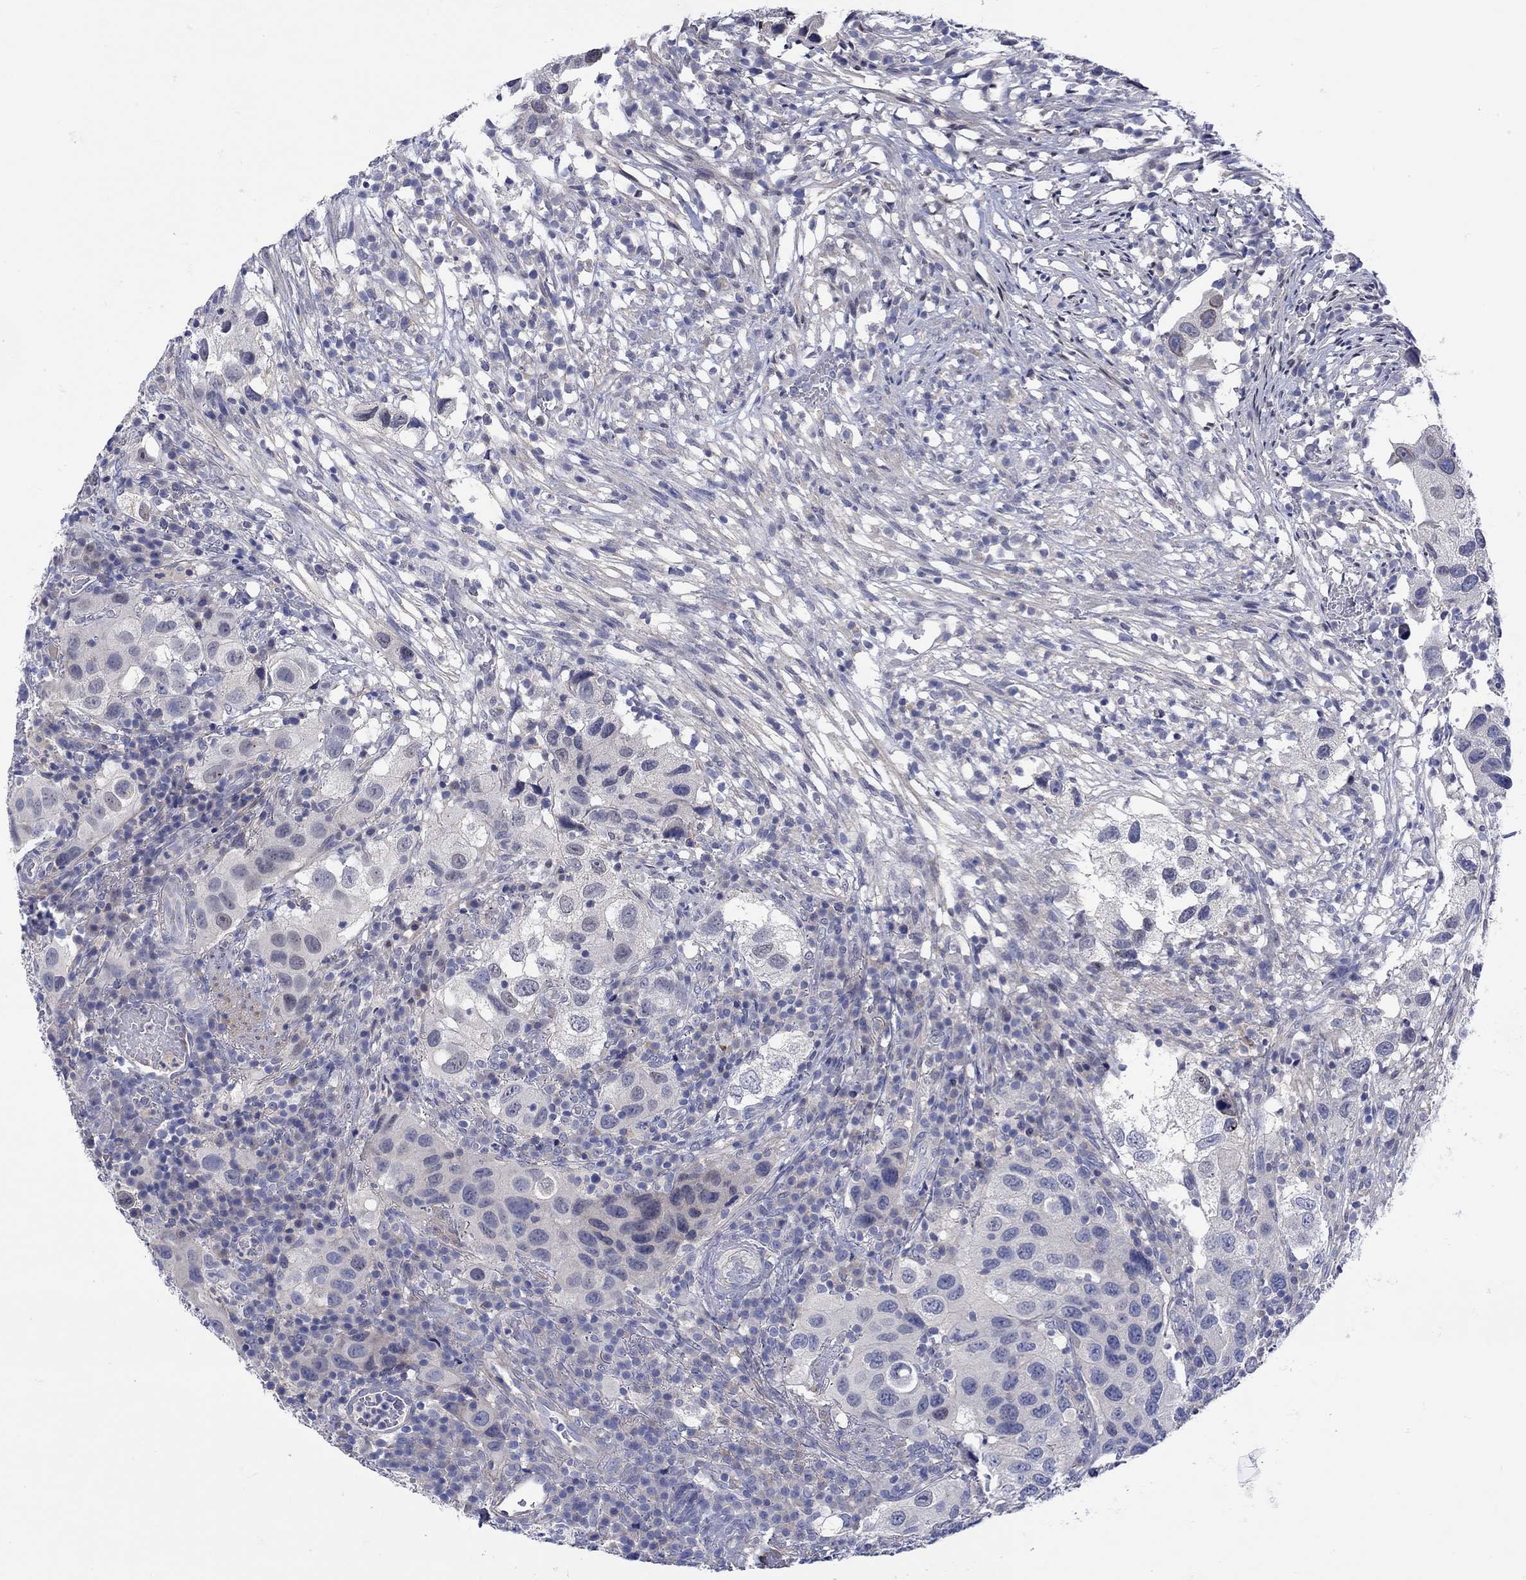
{"staining": {"intensity": "negative", "quantity": "none", "location": "none"}, "tissue": "urothelial cancer", "cell_type": "Tumor cells", "image_type": "cancer", "snomed": [{"axis": "morphology", "description": "Urothelial carcinoma, High grade"}, {"axis": "topography", "description": "Urinary bladder"}], "caption": "The photomicrograph demonstrates no significant expression in tumor cells of urothelial cancer.", "gene": "MSI1", "patient": {"sex": "male", "age": 79}}